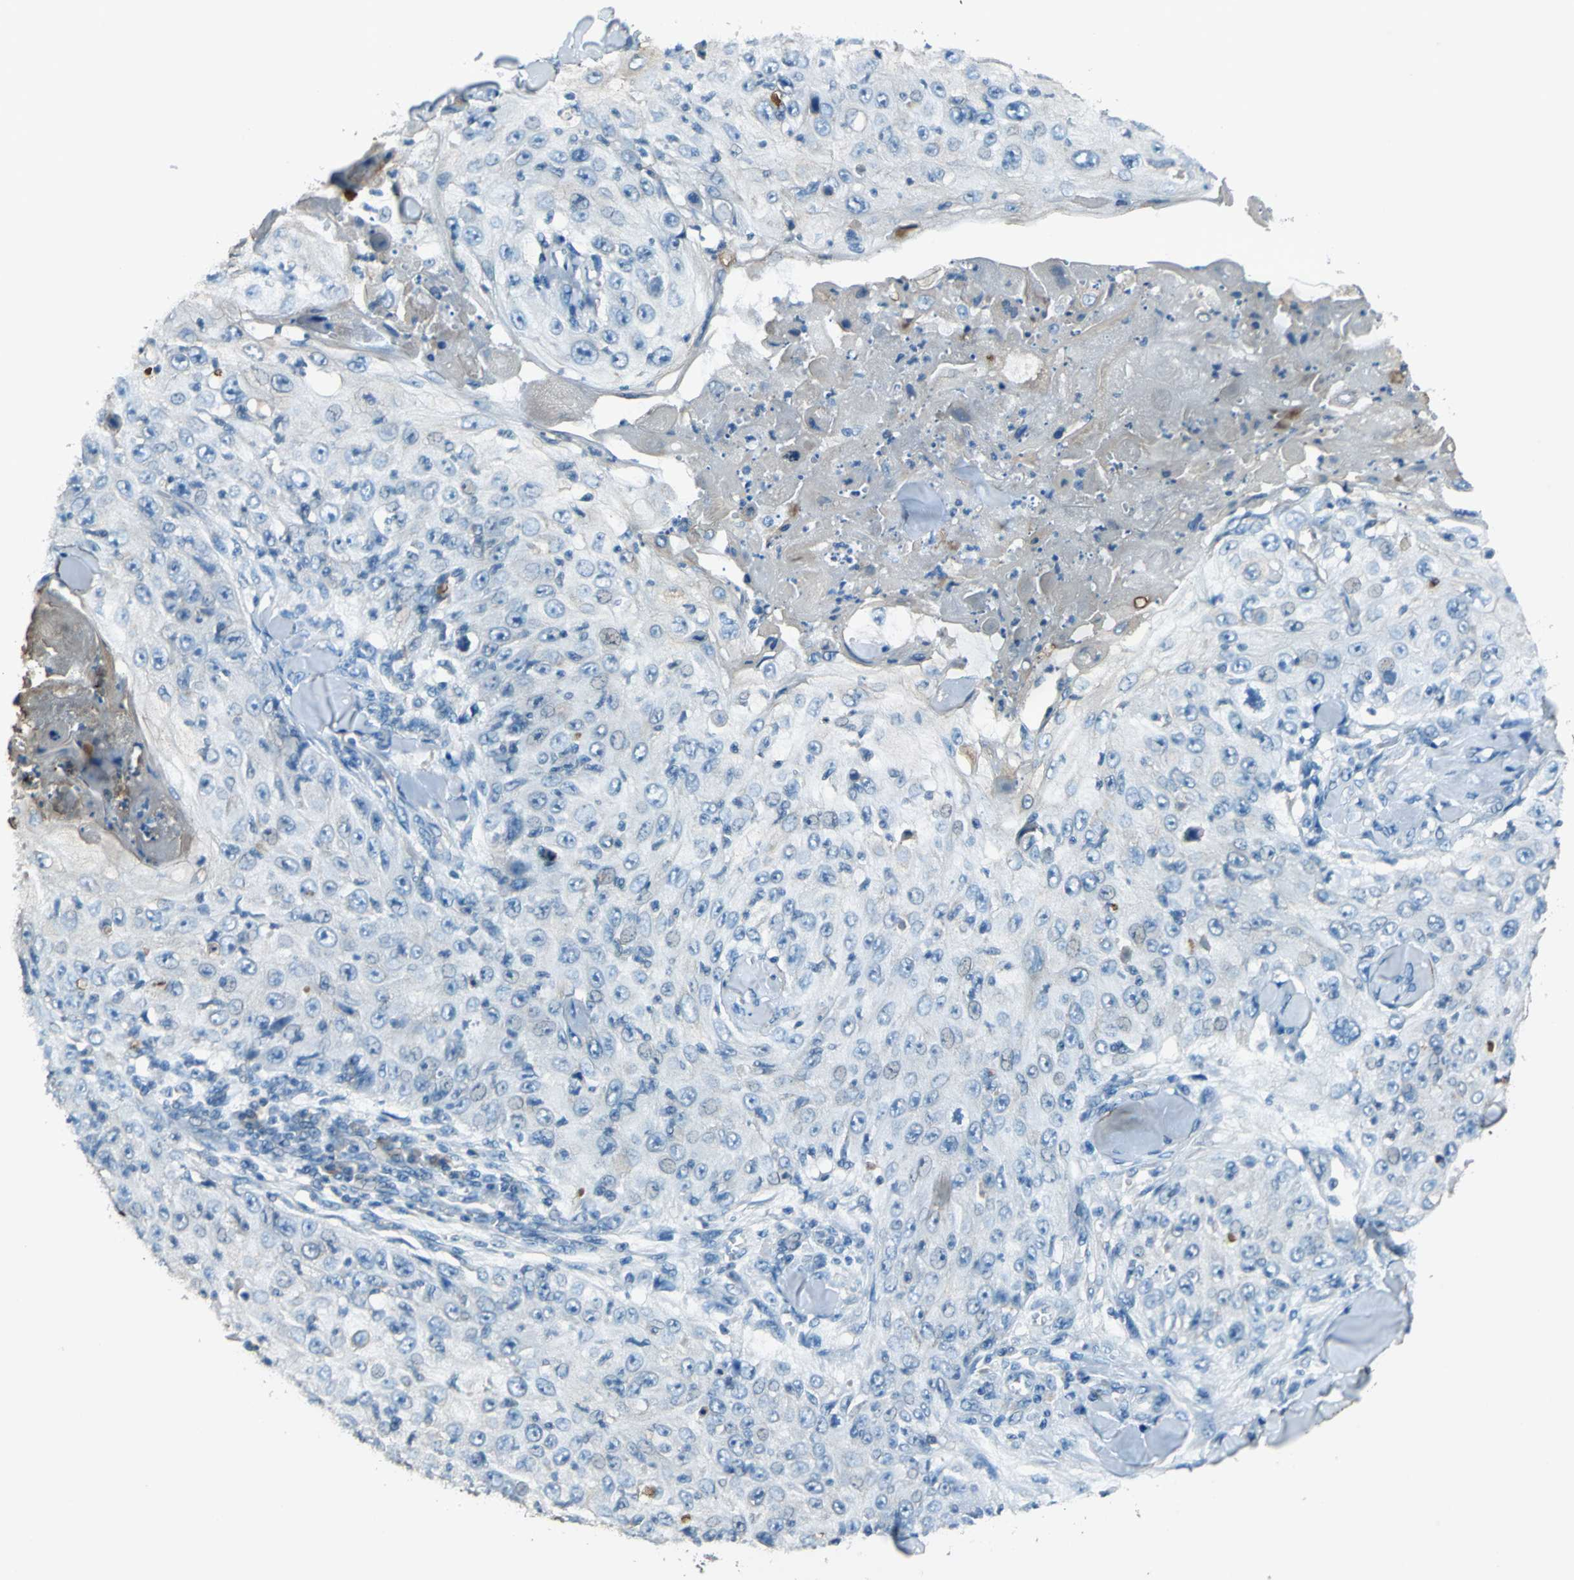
{"staining": {"intensity": "negative", "quantity": "none", "location": "none"}, "tissue": "skin cancer", "cell_type": "Tumor cells", "image_type": "cancer", "snomed": [{"axis": "morphology", "description": "Squamous cell carcinoma, NOS"}, {"axis": "topography", "description": "Skin"}], "caption": "Immunohistochemical staining of human skin squamous cell carcinoma exhibits no significant expression in tumor cells.", "gene": "PRKCA", "patient": {"sex": "male", "age": 86}}